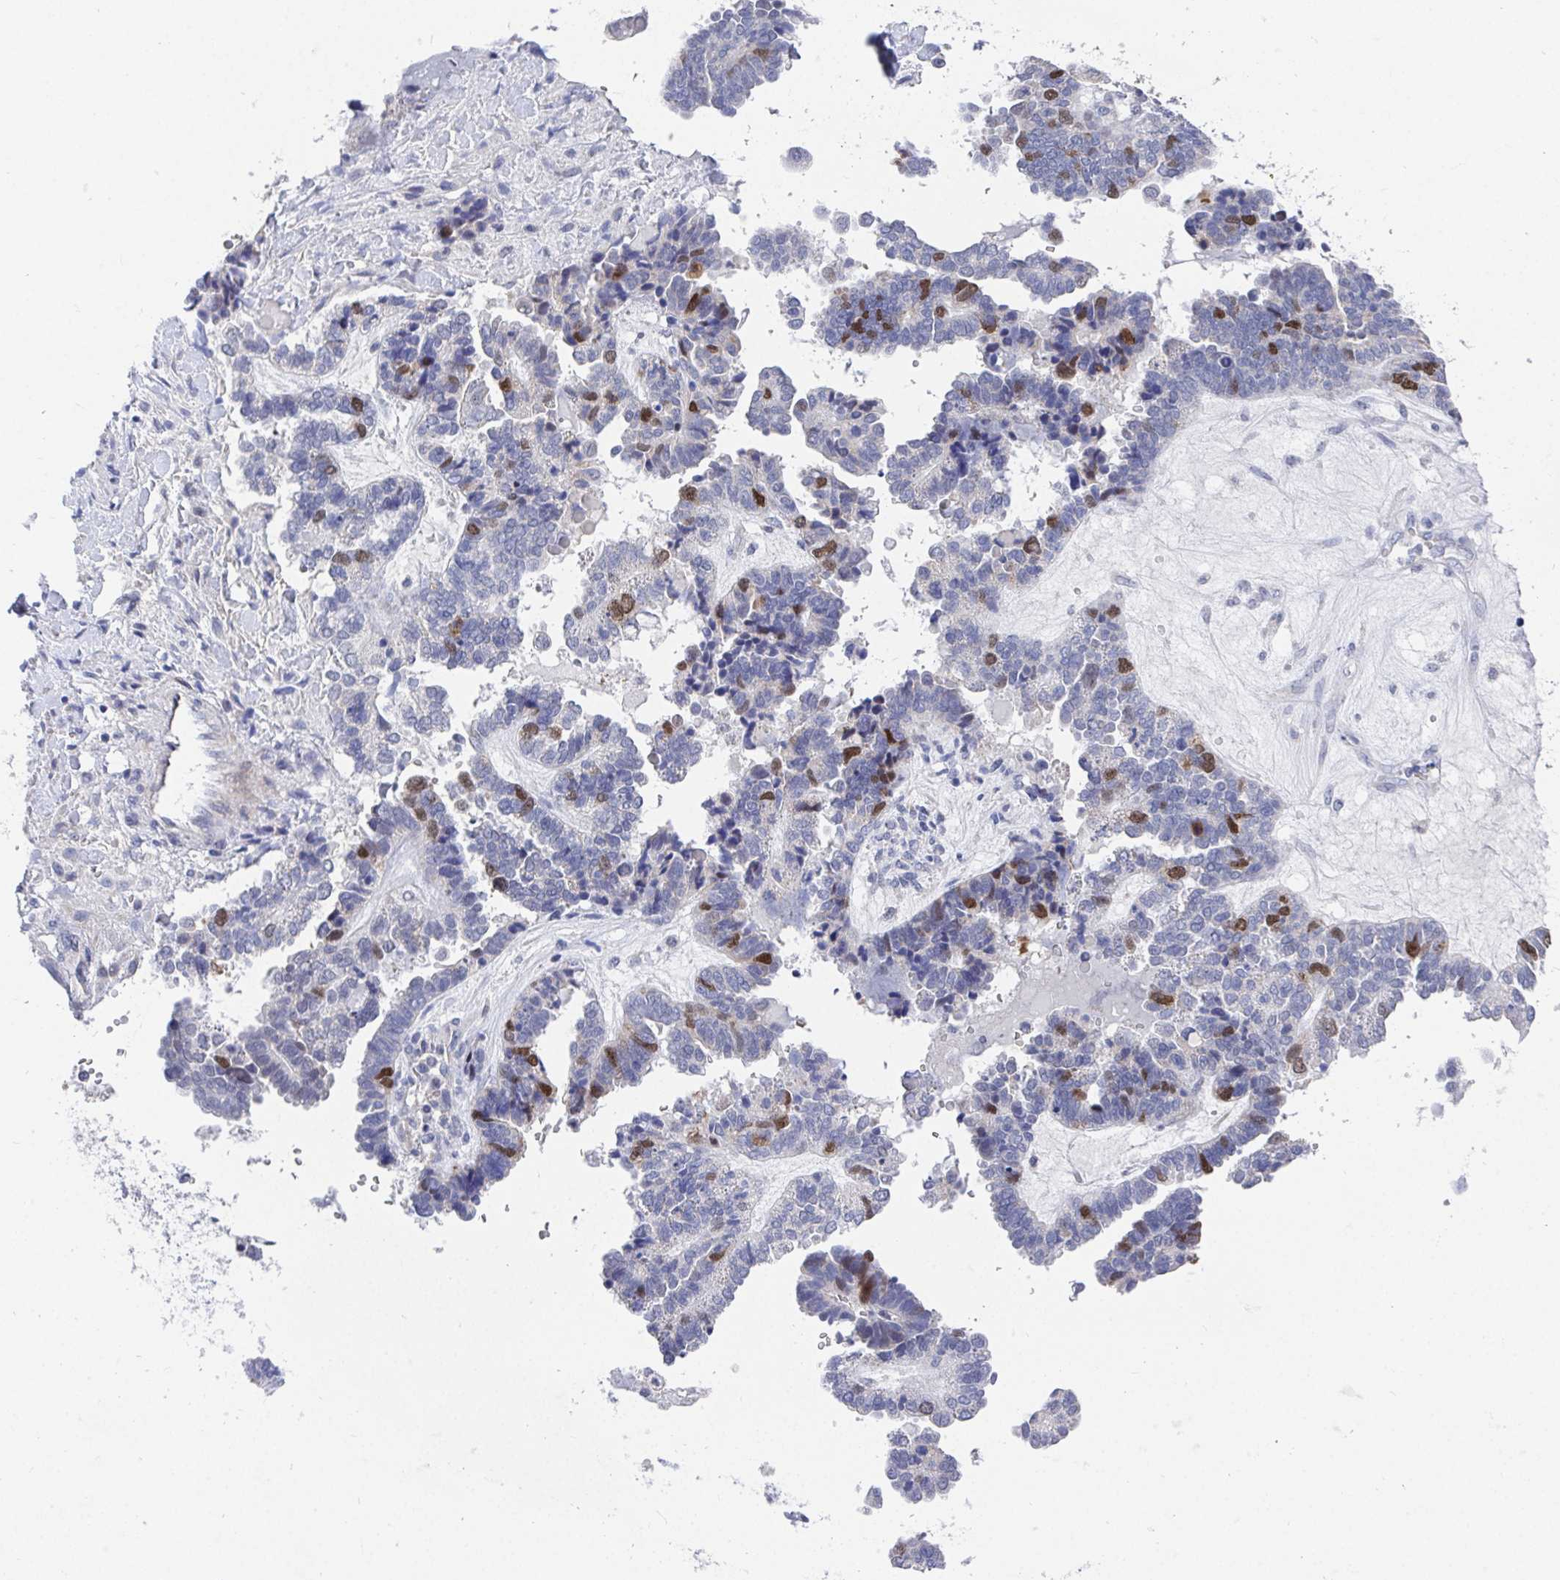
{"staining": {"intensity": "moderate", "quantity": "25%-75%", "location": "nuclear"}, "tissue": "ovarian cancer", "cell_type": "Tumor cells", "image_type": "cancer", "snomed": [{"axis": "morphology", "description": "Cystadenocarcinoma, serous, NOS"}, {"axis": "topography", "description": "Ovary"}], "caption": "This histopathology image shows immunohistochemistry (IHC) staining of human ovarian serous cystadenocarcinoma, with medium moderate nuclear expression in approximately 25%-75% of tumor cells.", "gene": "ATP5F1C", "patient": {"sex": "female", "age": 51}}